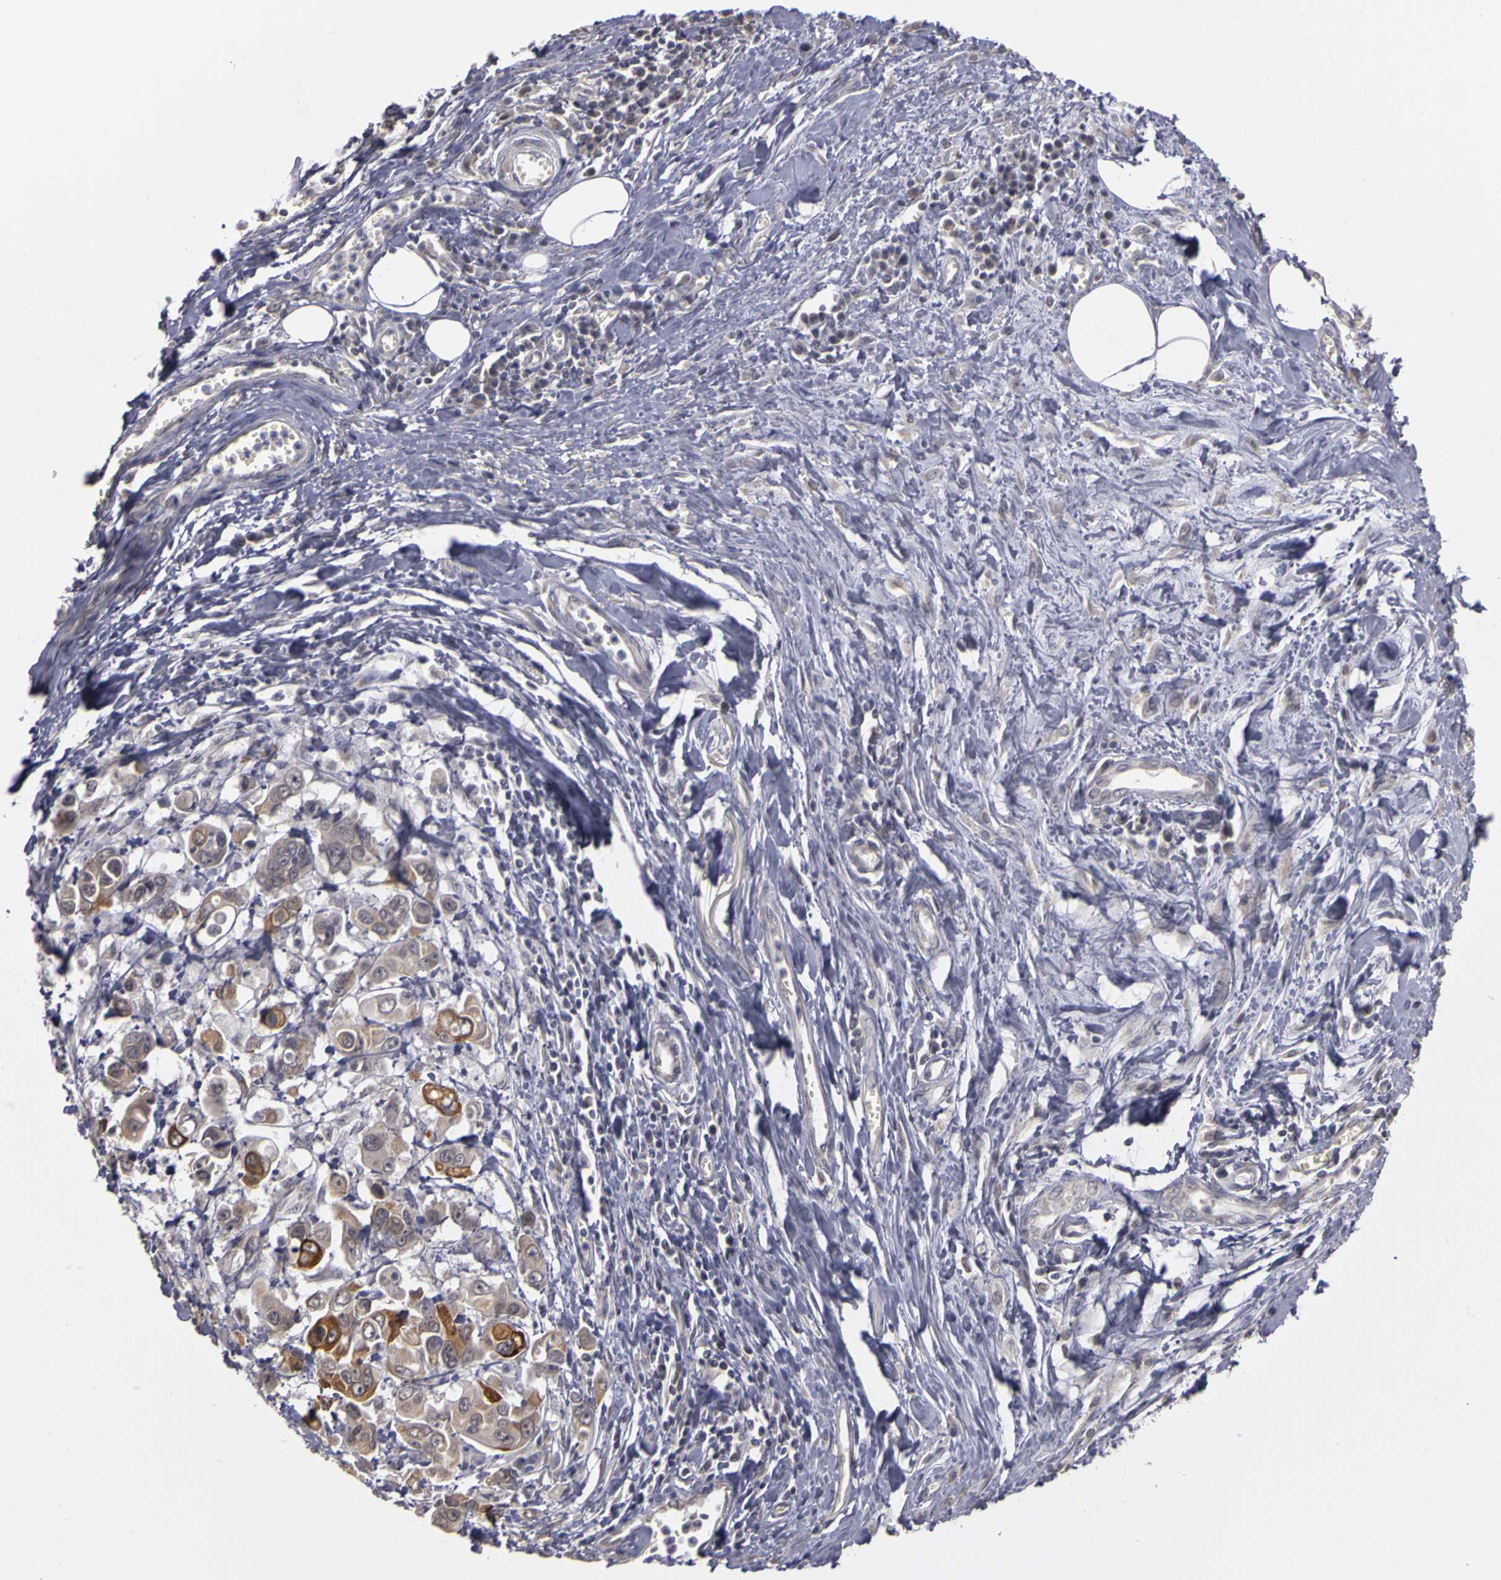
{"staining": {"intensity": "moderate", "quantity": "25%-75%", "location": "cytoplasmic/membranous"}, "tissue": "stomach cancer", "cell_type": "Tumor cells", "image_type": "cancer", "snomed": [{"axis": "morphology", "description": "Adenocarcinoma, NOS"}, {"axis": "topography", "description": "Stomach, upper"}], "caption": "Immunohistochemical staining of stomach cancer (adenocarcinoma) reveals medium levels of moderate cytoplasmic/membranous protein positivity in about 25%-75% of tumor cells.", "gene": "FRMD7", "patient": {"sex": "male", "age": 80}}